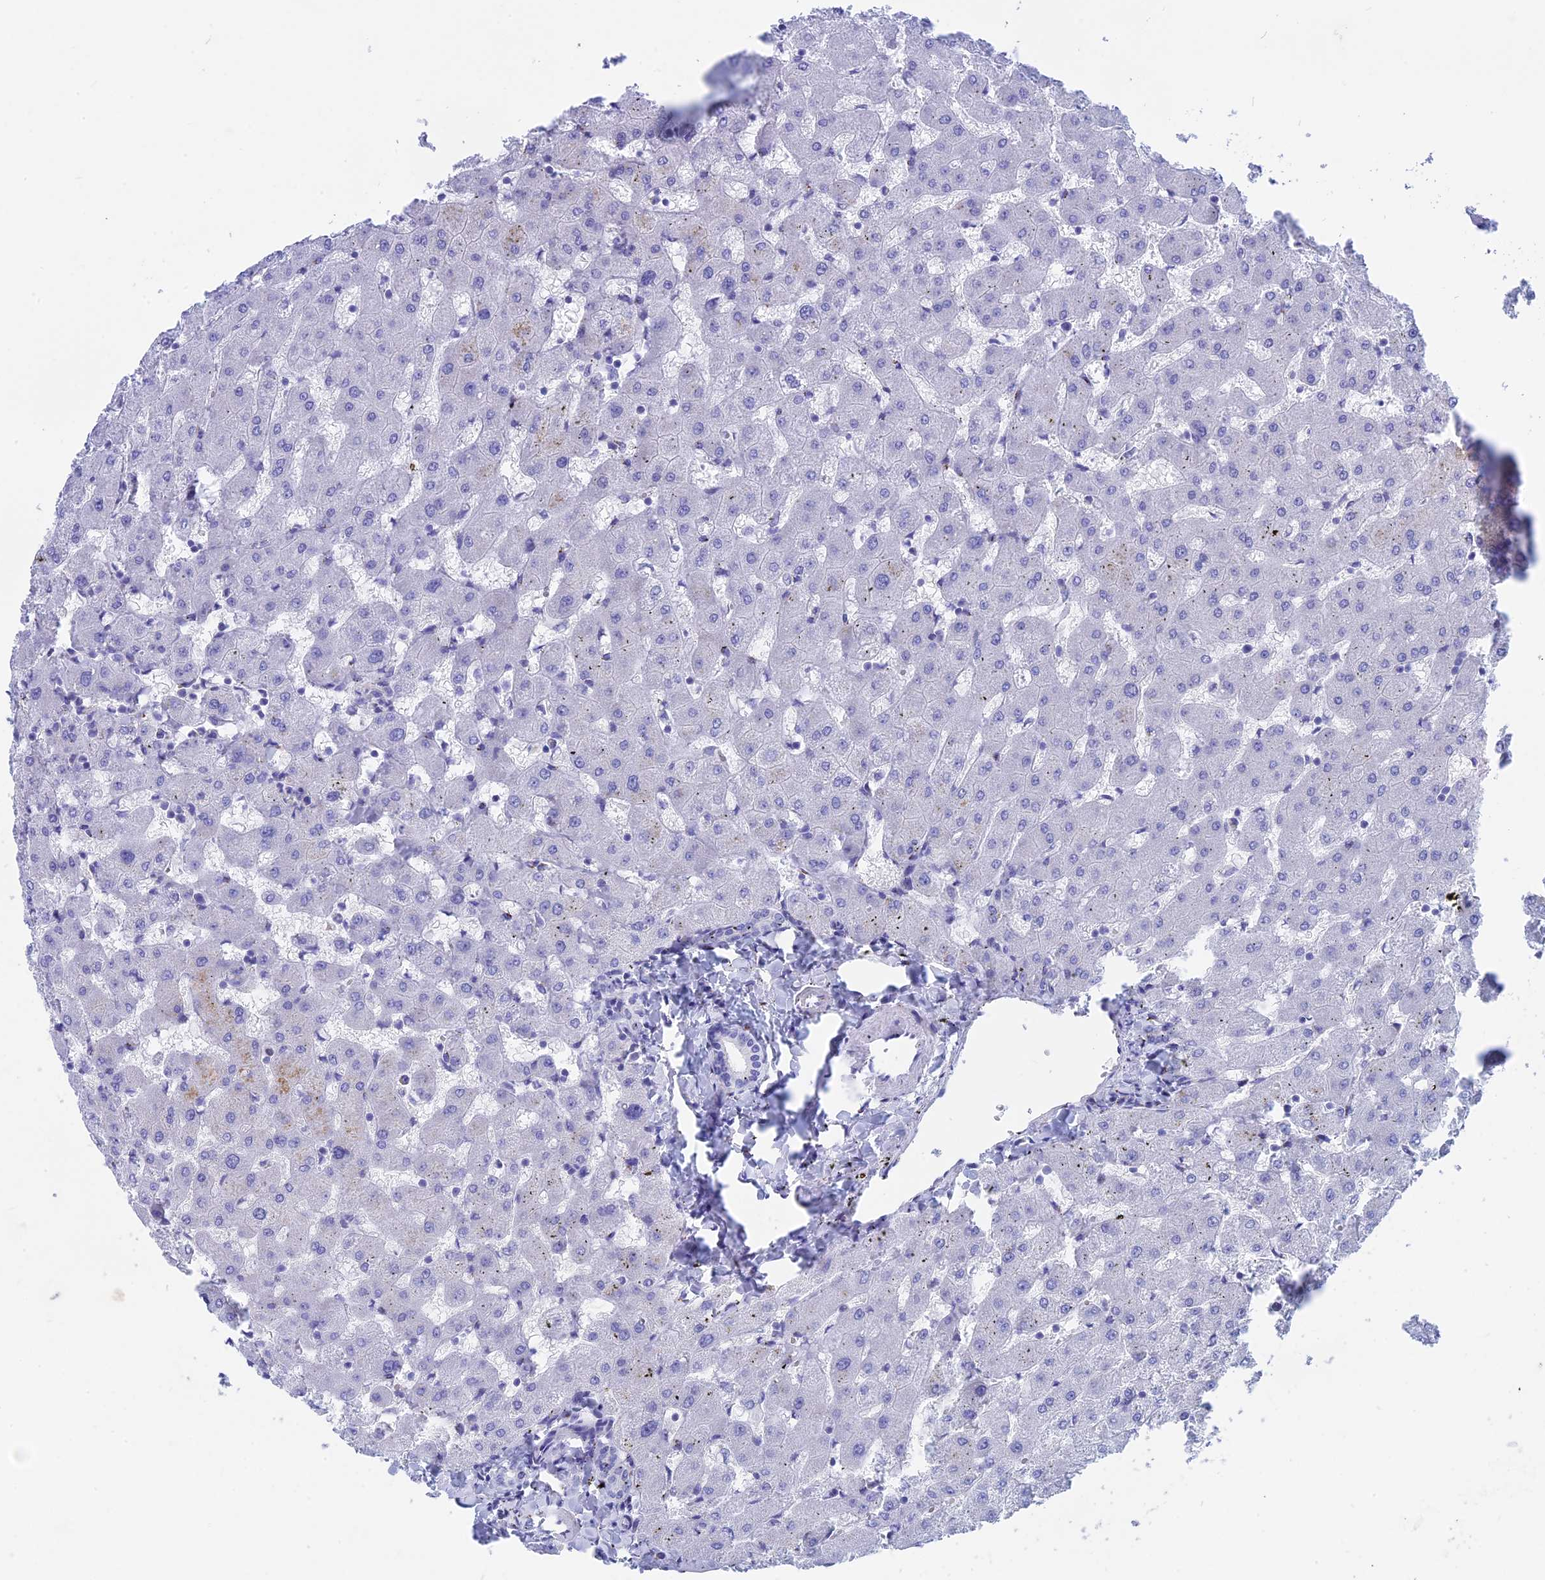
{"staining": {"intensity": "negative", "quantity": "none", "location": "none"}, "tissue": "liver", "cell_type": "Cholangiocytes", "image_type": "normal", "snomed": [{"axis": "morphology", "description": "Normal tissue, NOS"}, {"axis": "topography", "description": "Liver"}], "caption": "The micrograph displays no staining of cholangiocytes in unremarkable liver.", "gene": "ERICH4", "patient": {"sex": "female", "age": 63}}